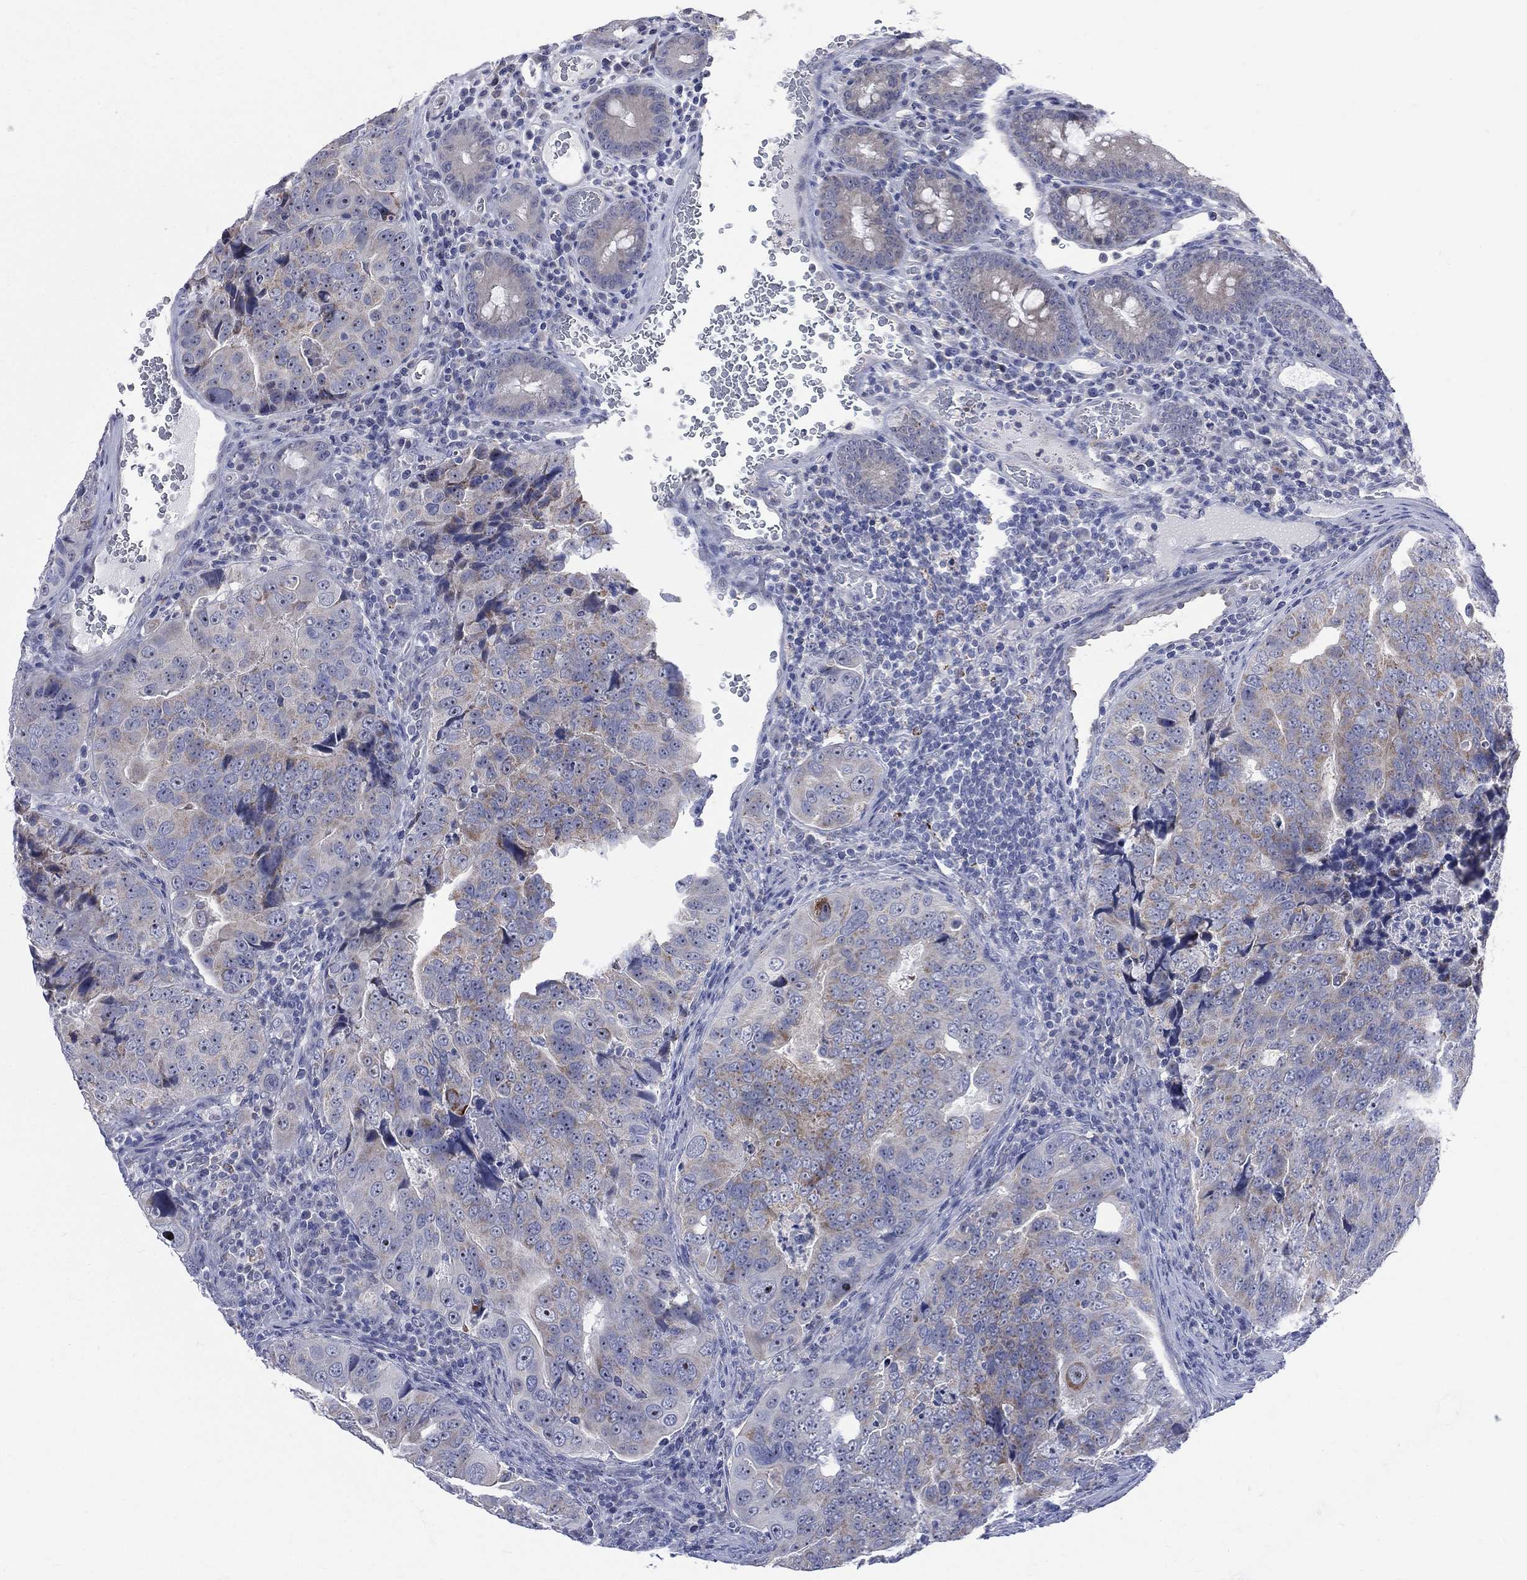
{"staining": {"intensity": "weak", "quantity": "<25%", "location": "cytoplasmic/membranous"}, "tissue": "colorectal cancer", "cell_type": "Tumor cells", "image_type": "cancer", "snomed": [{"axis": "morphology", "description": "Adenocarcinoma, NOS"}, {"axis": "topography", "description": "Colon"}], "caption": "Adenocarcinoma (colorectal) stained for a protein using immunohistochemistry exhibits no staining tumor cells.", "gene": "AKAP3", "patient": {"sex": "female", "age": 72}}